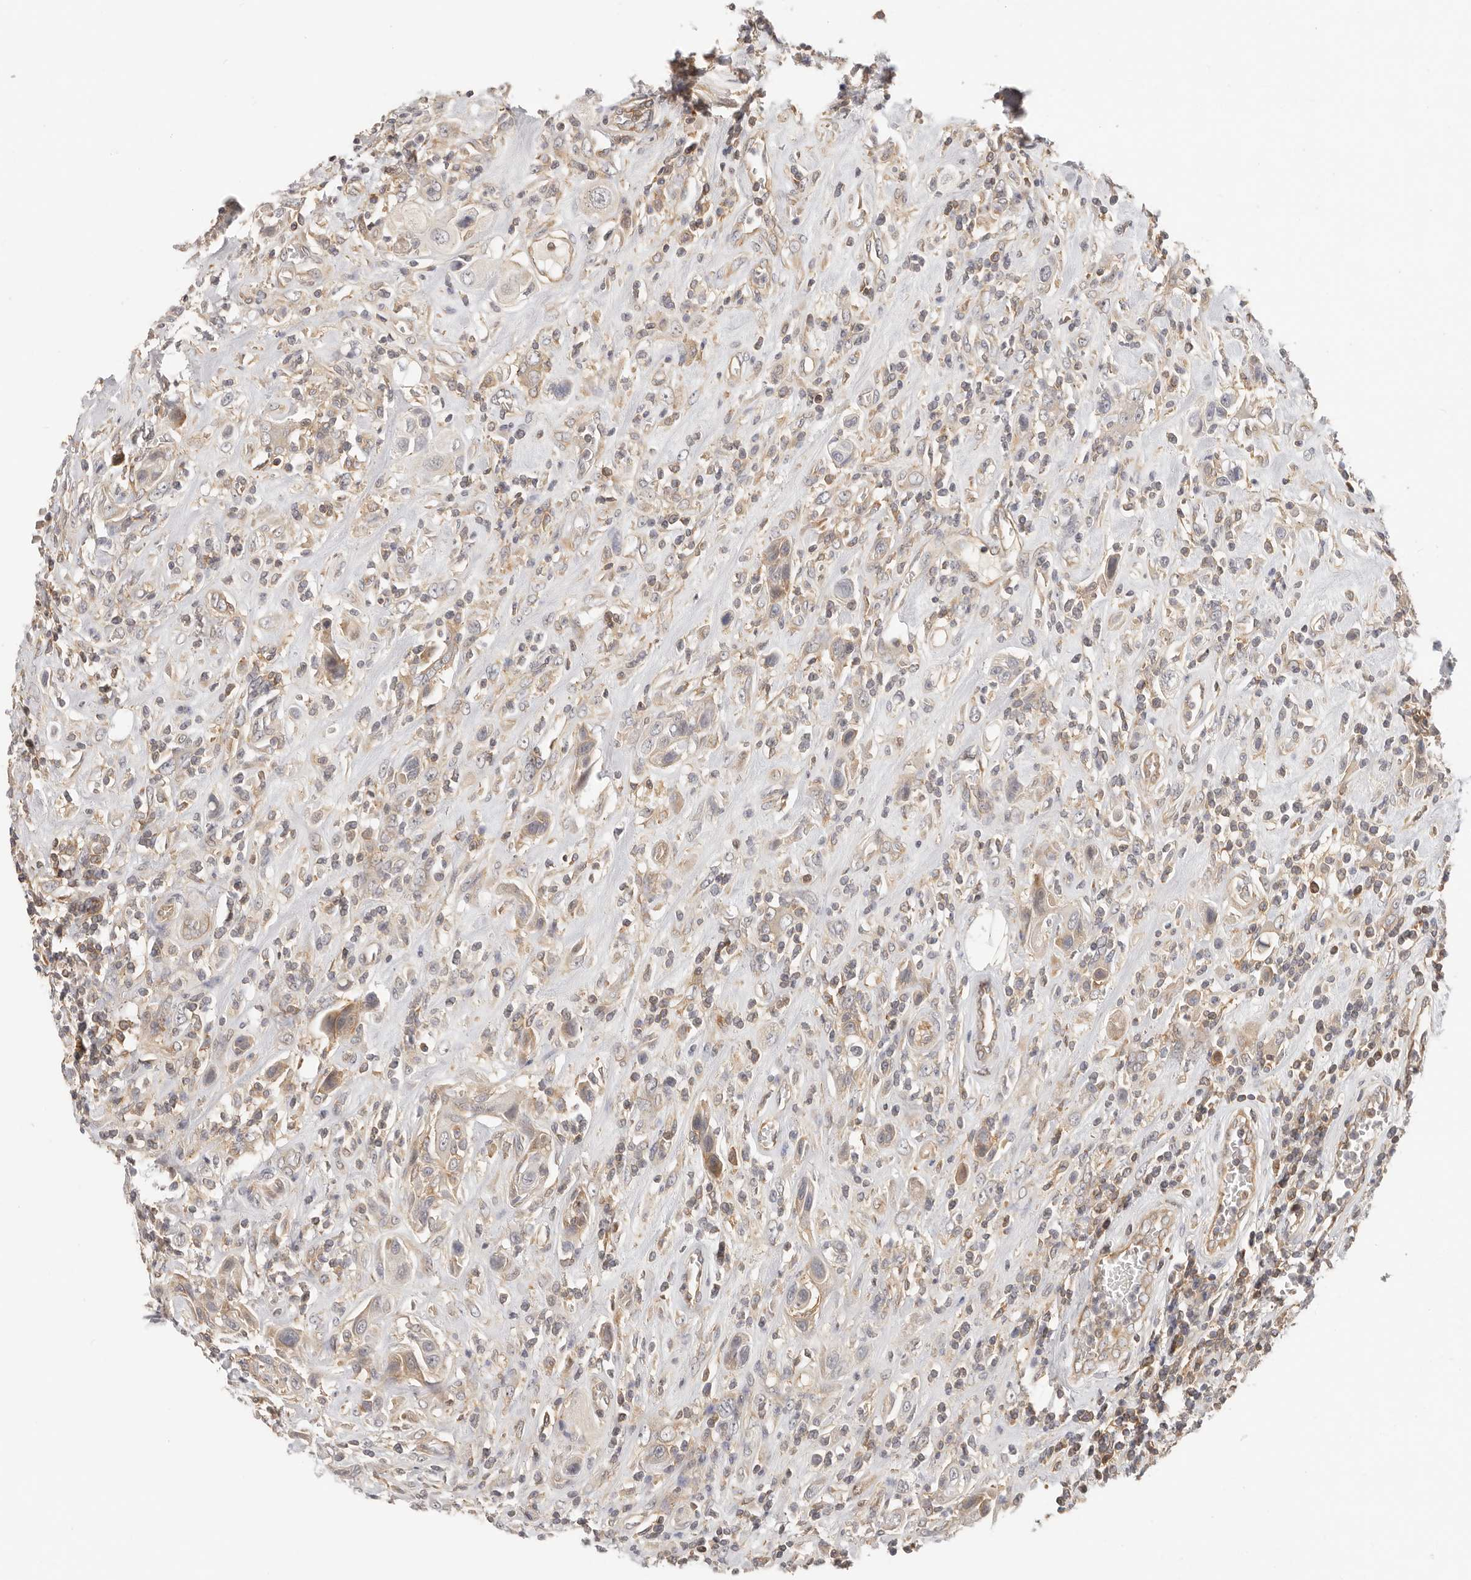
{"staining": {"intensity": "weak", "quantity": "25%-75%", "location": "cytoplasmic/membranous"}, "tissue": "urothelial cancer", "cell_type": "Tumor cells", "image_type": "cancer", "snomed": [{"axis": "morphology", "description": "Urothelial carcinoma, High grade"}, {"axis": "topography", "description": "Urinary bladder"}], "caption": "Human urothelial cancer stained for a protein (brown) shows weak cytoplasmic/membranous positive positivity in about 25%-75% of tumor cells.", "gene": "DTNBP1", "patient": {"sex": "male", "age": 50}}